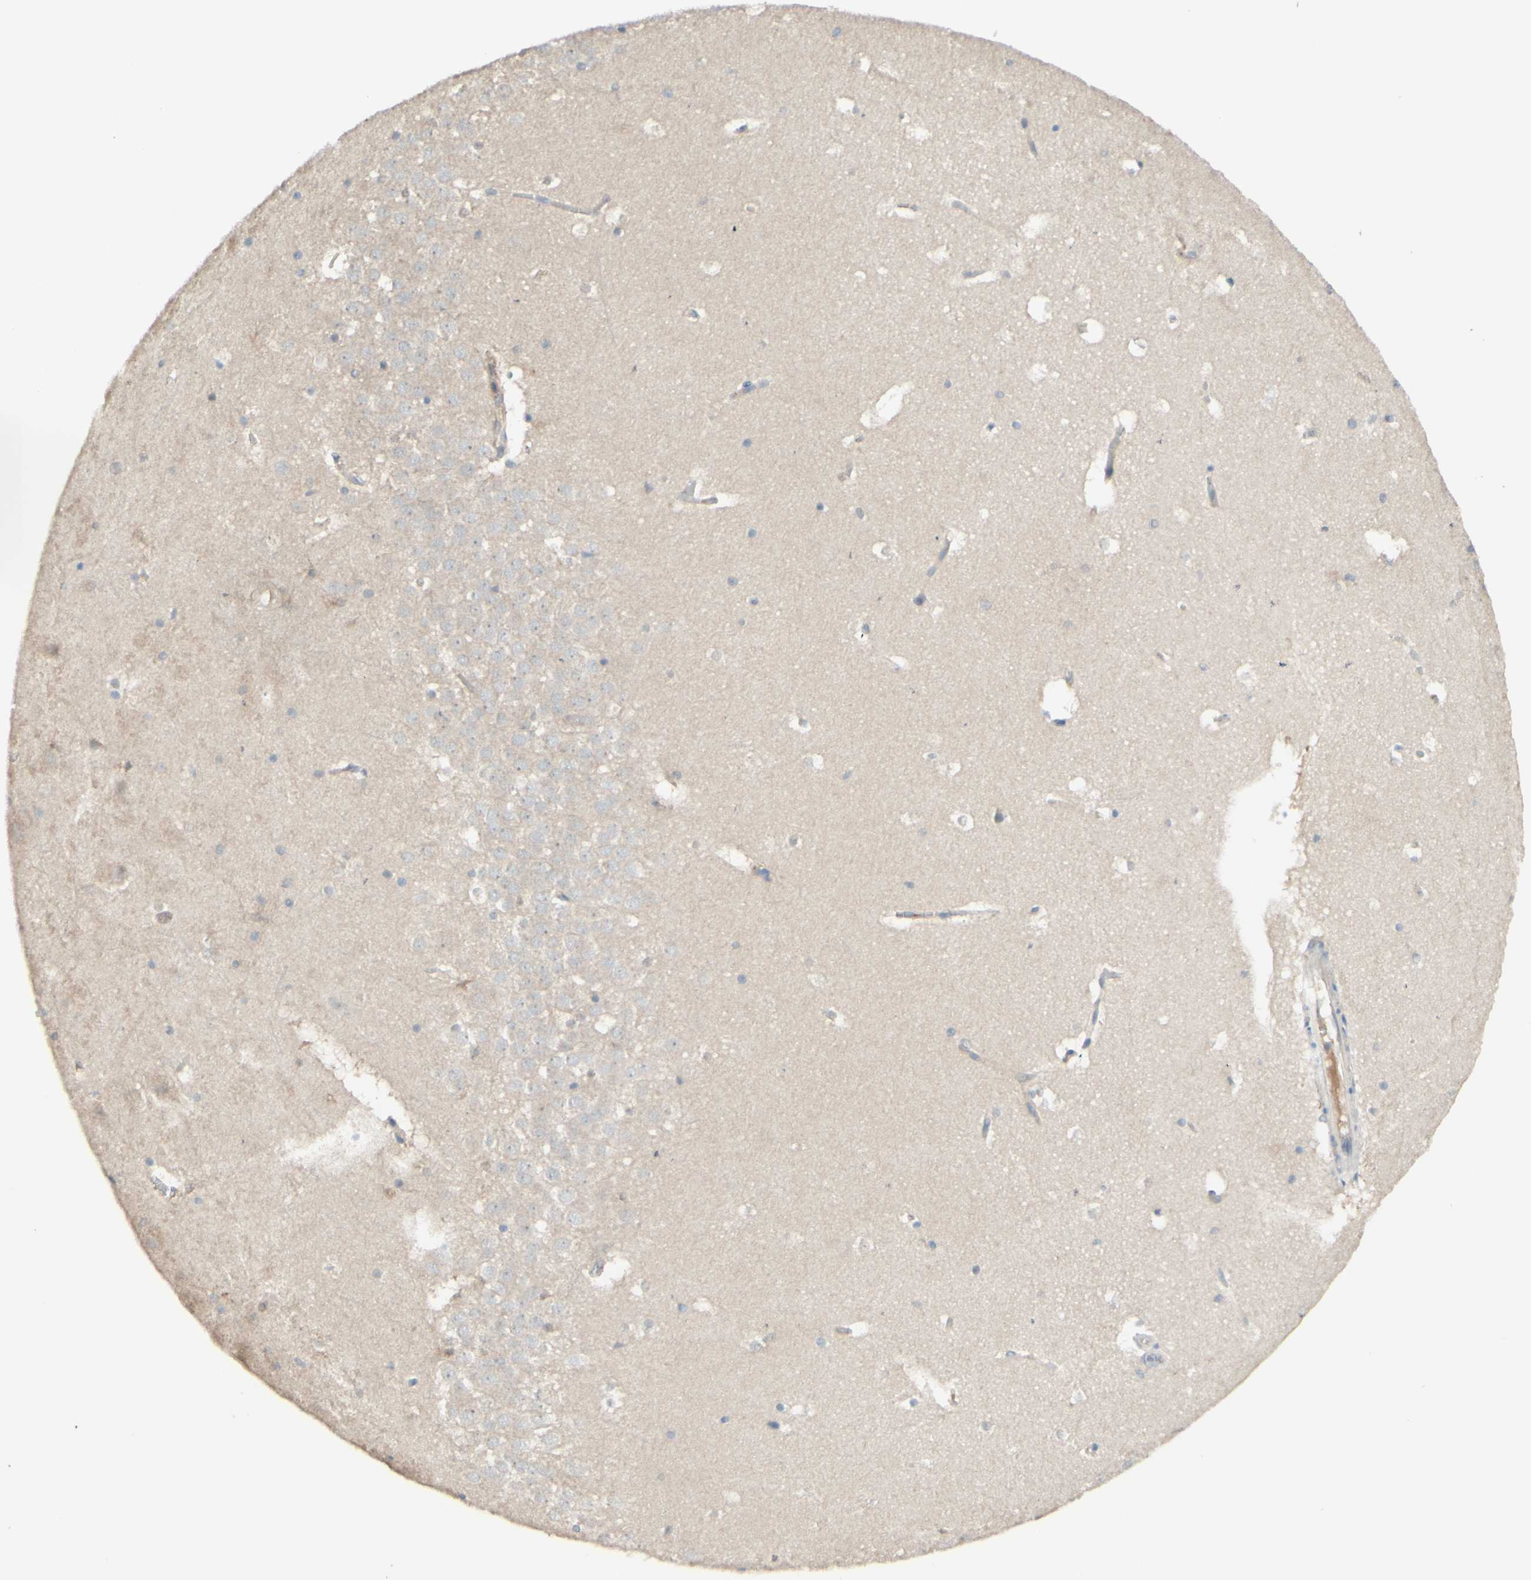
{"staining": {"intensity": "negative", "quantity": "none", "location": "none"}, "tissue": "hippocampus", "cell_type": "Glial cells", "image_type": "normal", "snomed": [{"axis": "morphology", "description": "Normal tissue, NOS"}, {"axis": "topography", "description": "Hippocampus"}], "caption": "Glial cells are negative for brown protein staining in benign hippocampus. (DAB (3,3'-diaminobenzidine) immunohistochemistry (IHC) with hematoxylin counter stain).", "gene": "MTM1", "patient": {"sex": "male", "age": 45}}